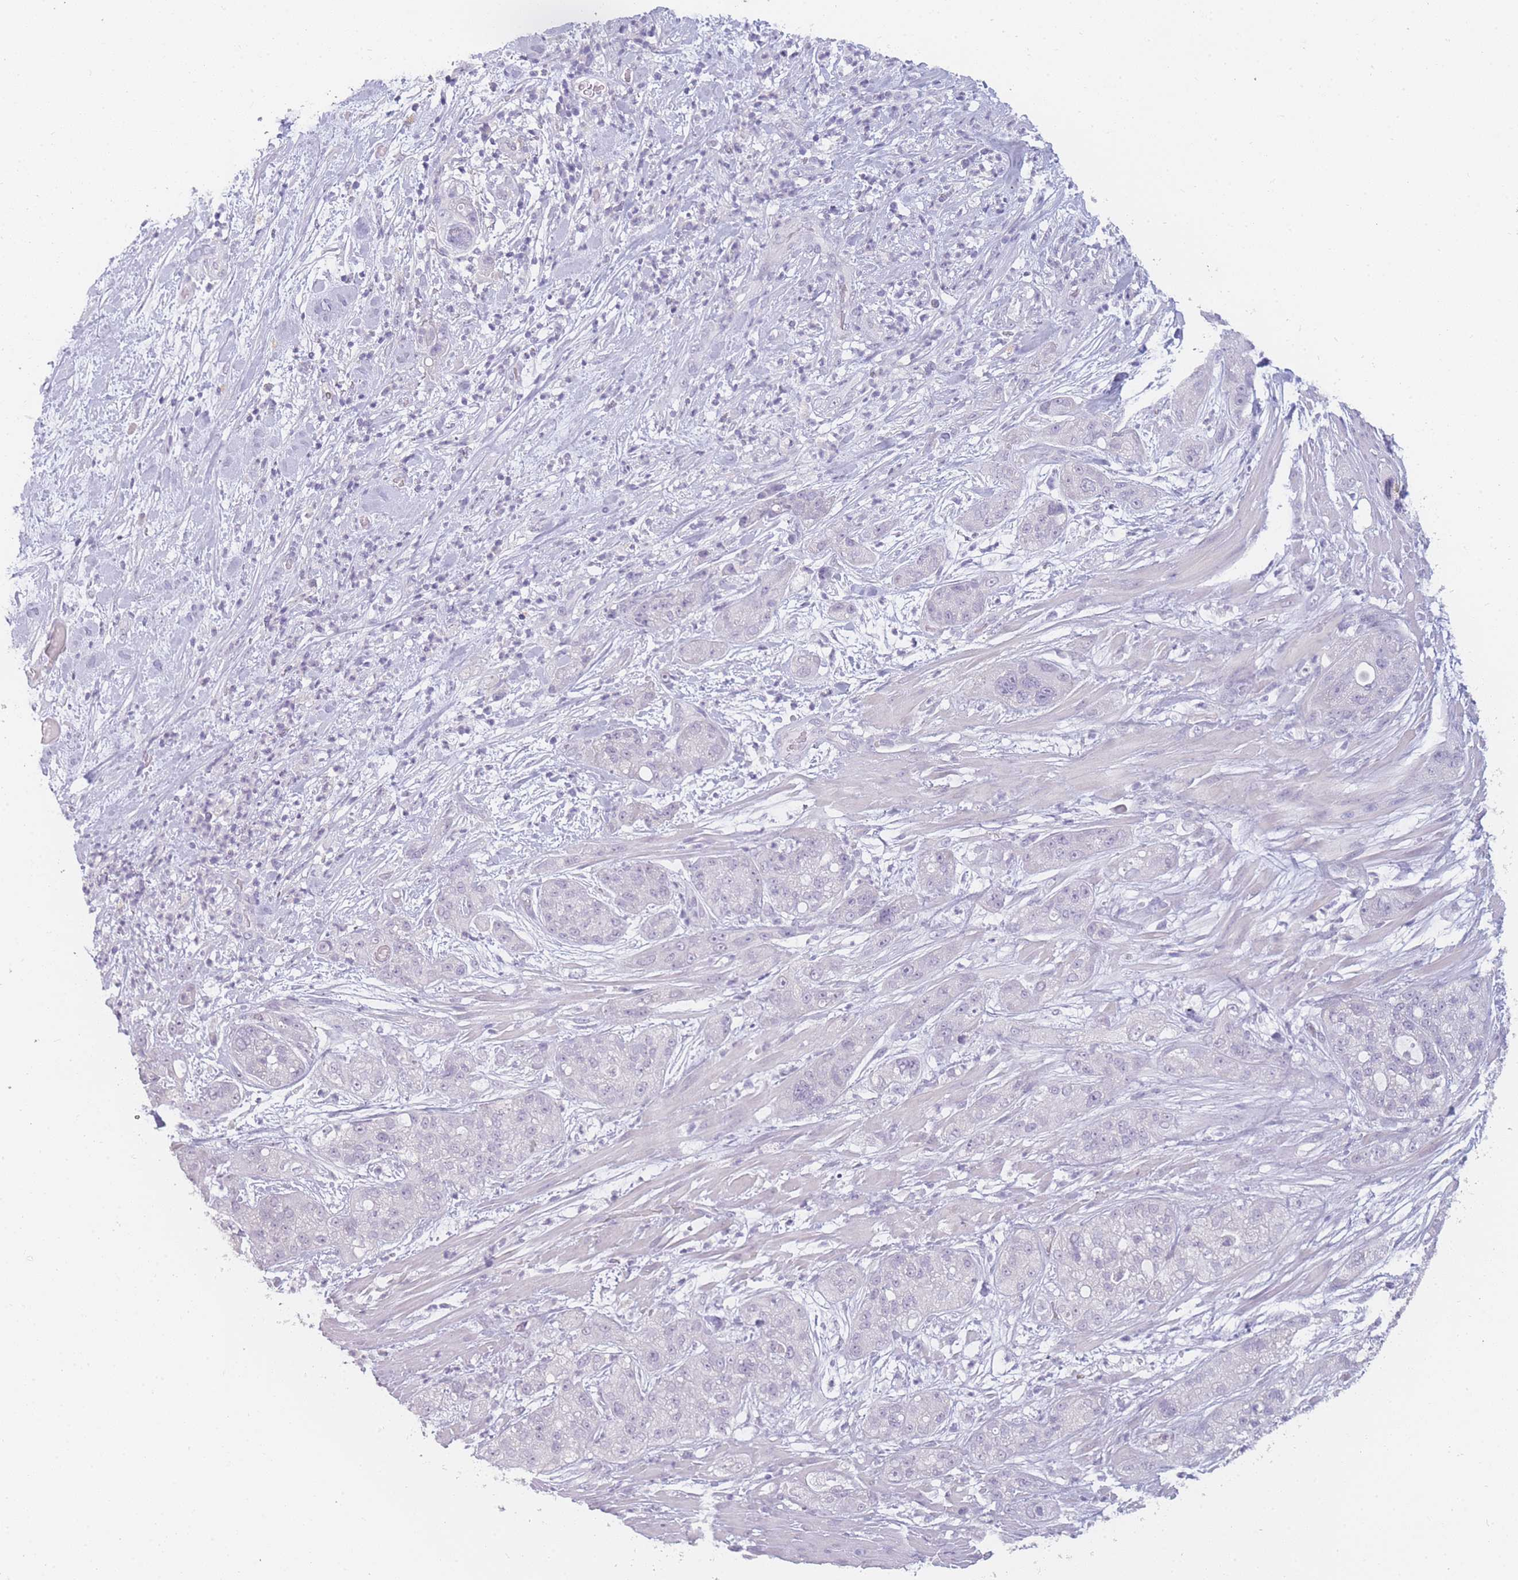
{"staining": {"intensity": "negative", "quantity": "none", "location": "none"}, "tissue": "pancreatic cancer", "cell_type": "Tumor cells", "image_type": "cancer", "snomed": [{"axis": "morphology", "description": "Adenocarcinoma, NOS"}, {"axis": "topography", "description": "Pancreas"}], "caption": "Immunohistochemistry histopathology image of human pancreatic cancer (adenocarcinoma) stained for a protein (brown), which demonstrates no positivity in tumor cells.", "gene": "INS", "patient": {"sex": "female", "age": 78}}